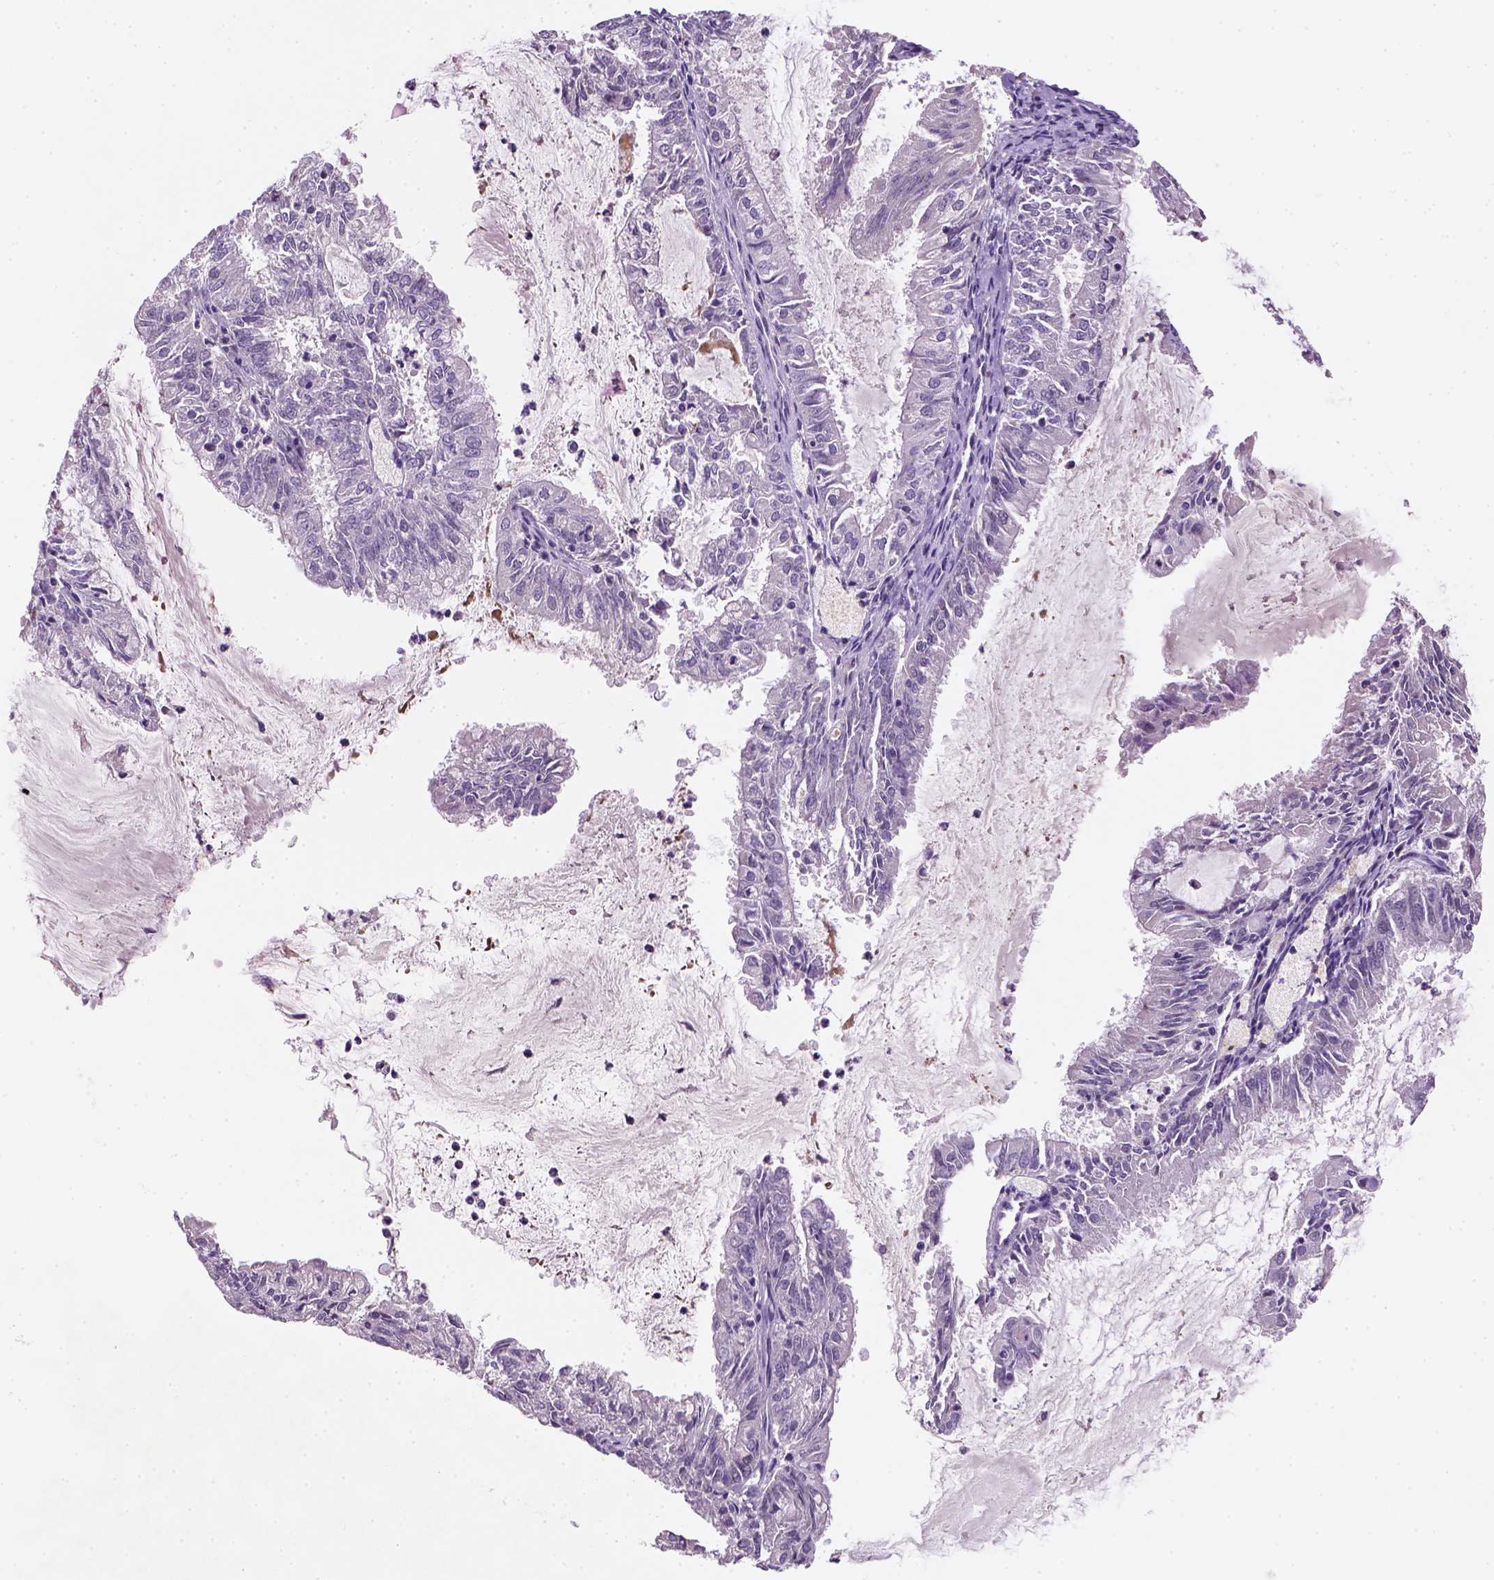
{"staining": {"intensity": "negative", "quantity": "none", "location": "none"}, "tissue": "endometrial cancer", "cell_type": "Tumor cells", "image_type": "cancer", "snomed": [{"axis": "morphology", "description": "Adenocarcinoma, NOS"}, {"axis": "topography", "description": "Endometrium"}], "caption": "High power microscopy image of an immunohistochemistry (IHC) photomicrograph of endometrial cancer, revealing no significant expression in tumor cells.", "gene": "ZMAT4", "patient": {"sex": "female", "age": 57}}